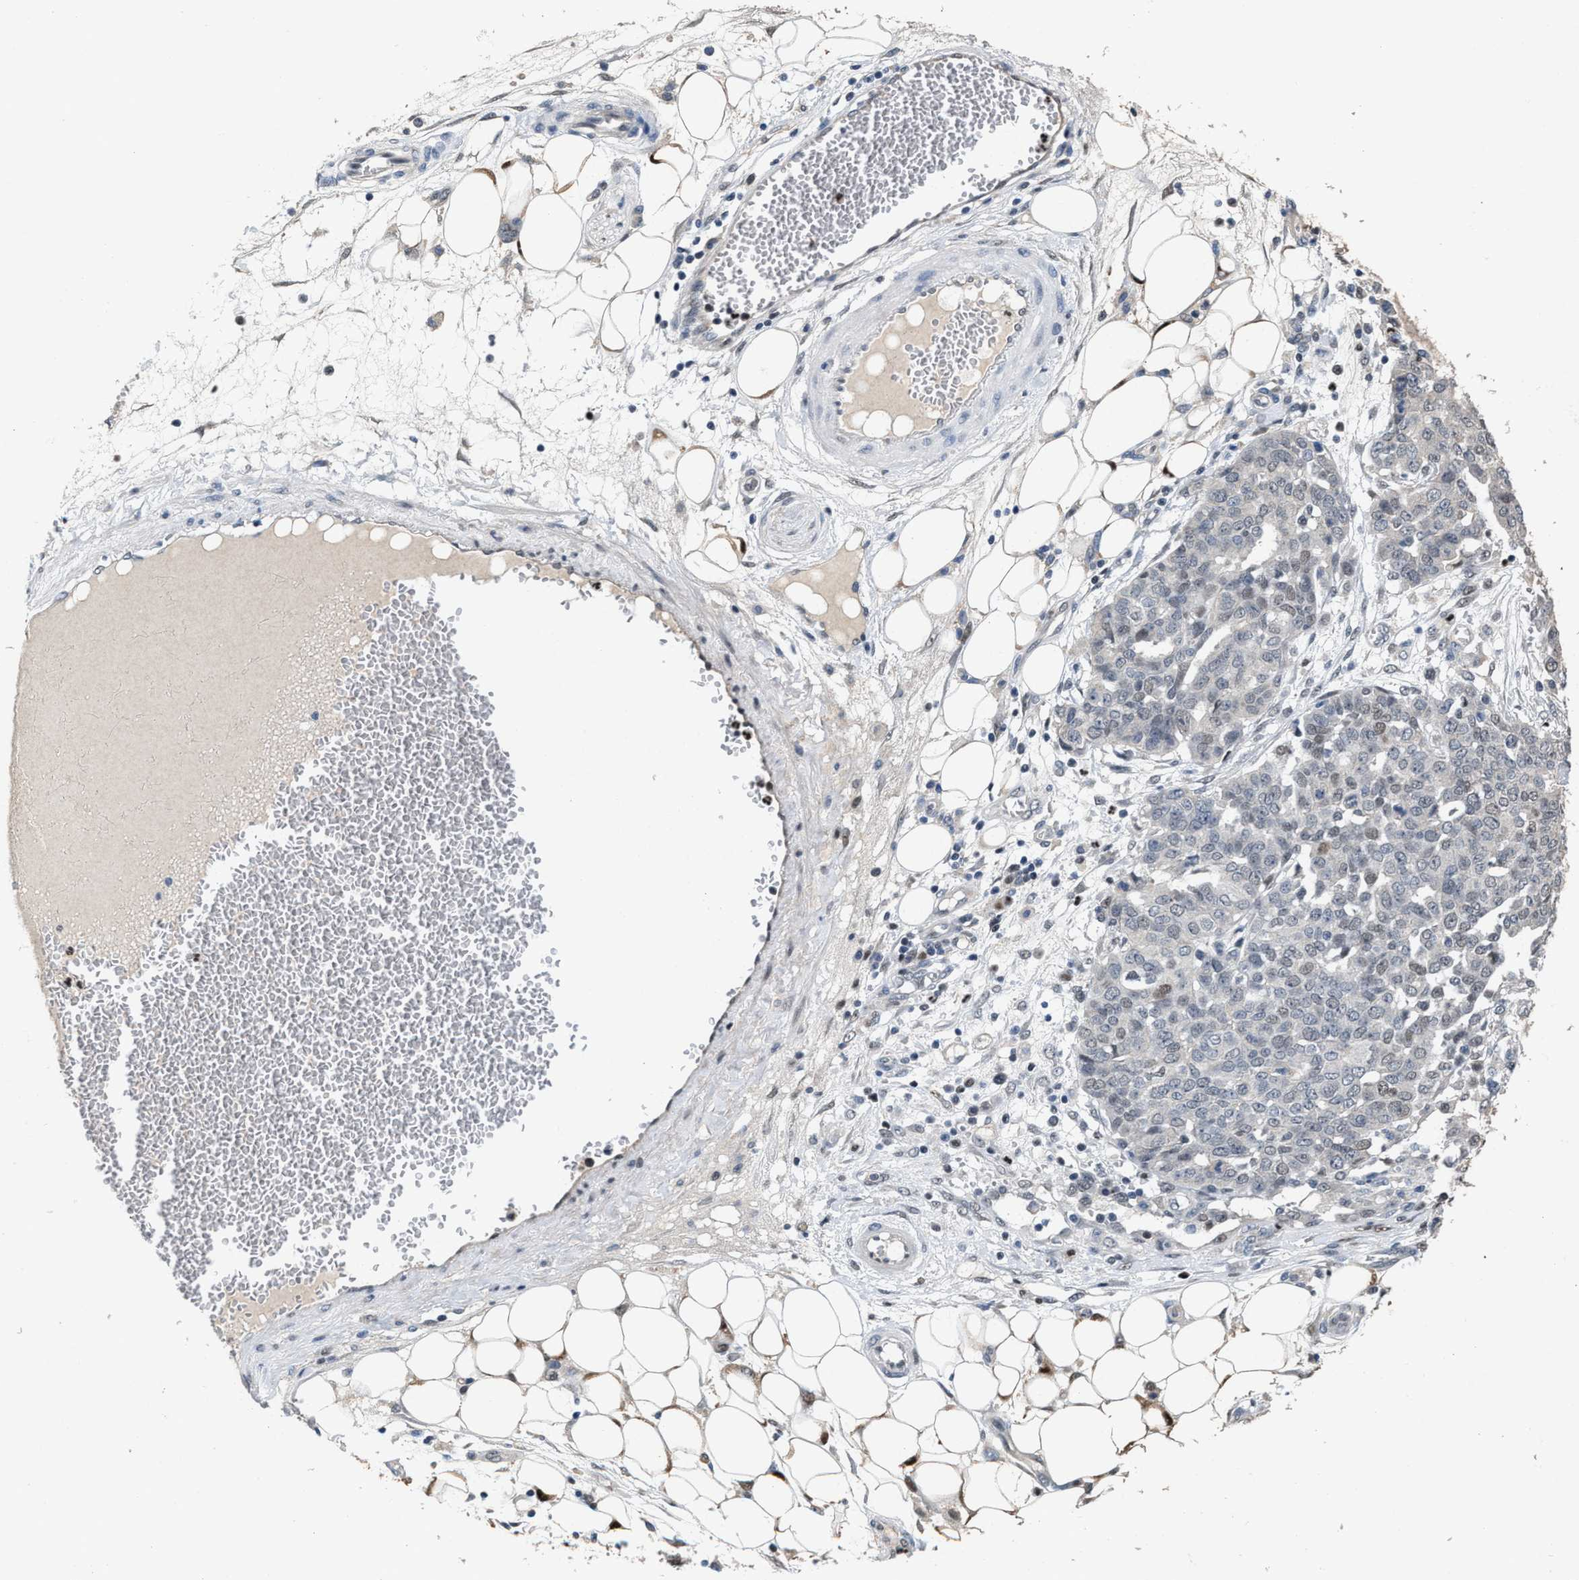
{"staining": {"intensity": "weak", "quantity": "<25%", "location": "nuclear"}, "tissue": "ovarian cancer", "cell_type": "Tumor cells", "image_type": "cancer", "snomed": [{"axis": "morphology", "description": "Cystadenocarcinoma, serous, NOS"}, {"axis": "topography", "description": "Soft tissue"}, {"axis": "topography", "description": "Ovary"}], "caption": "Immunohistochemistry (IHC) image of ovarian serous cystadenocarcinoma stained for a protein (brown), which reveals no expression in tumor cells.", "gene": "ZNF20", "patient": {"sex": "female", "age": 57}}